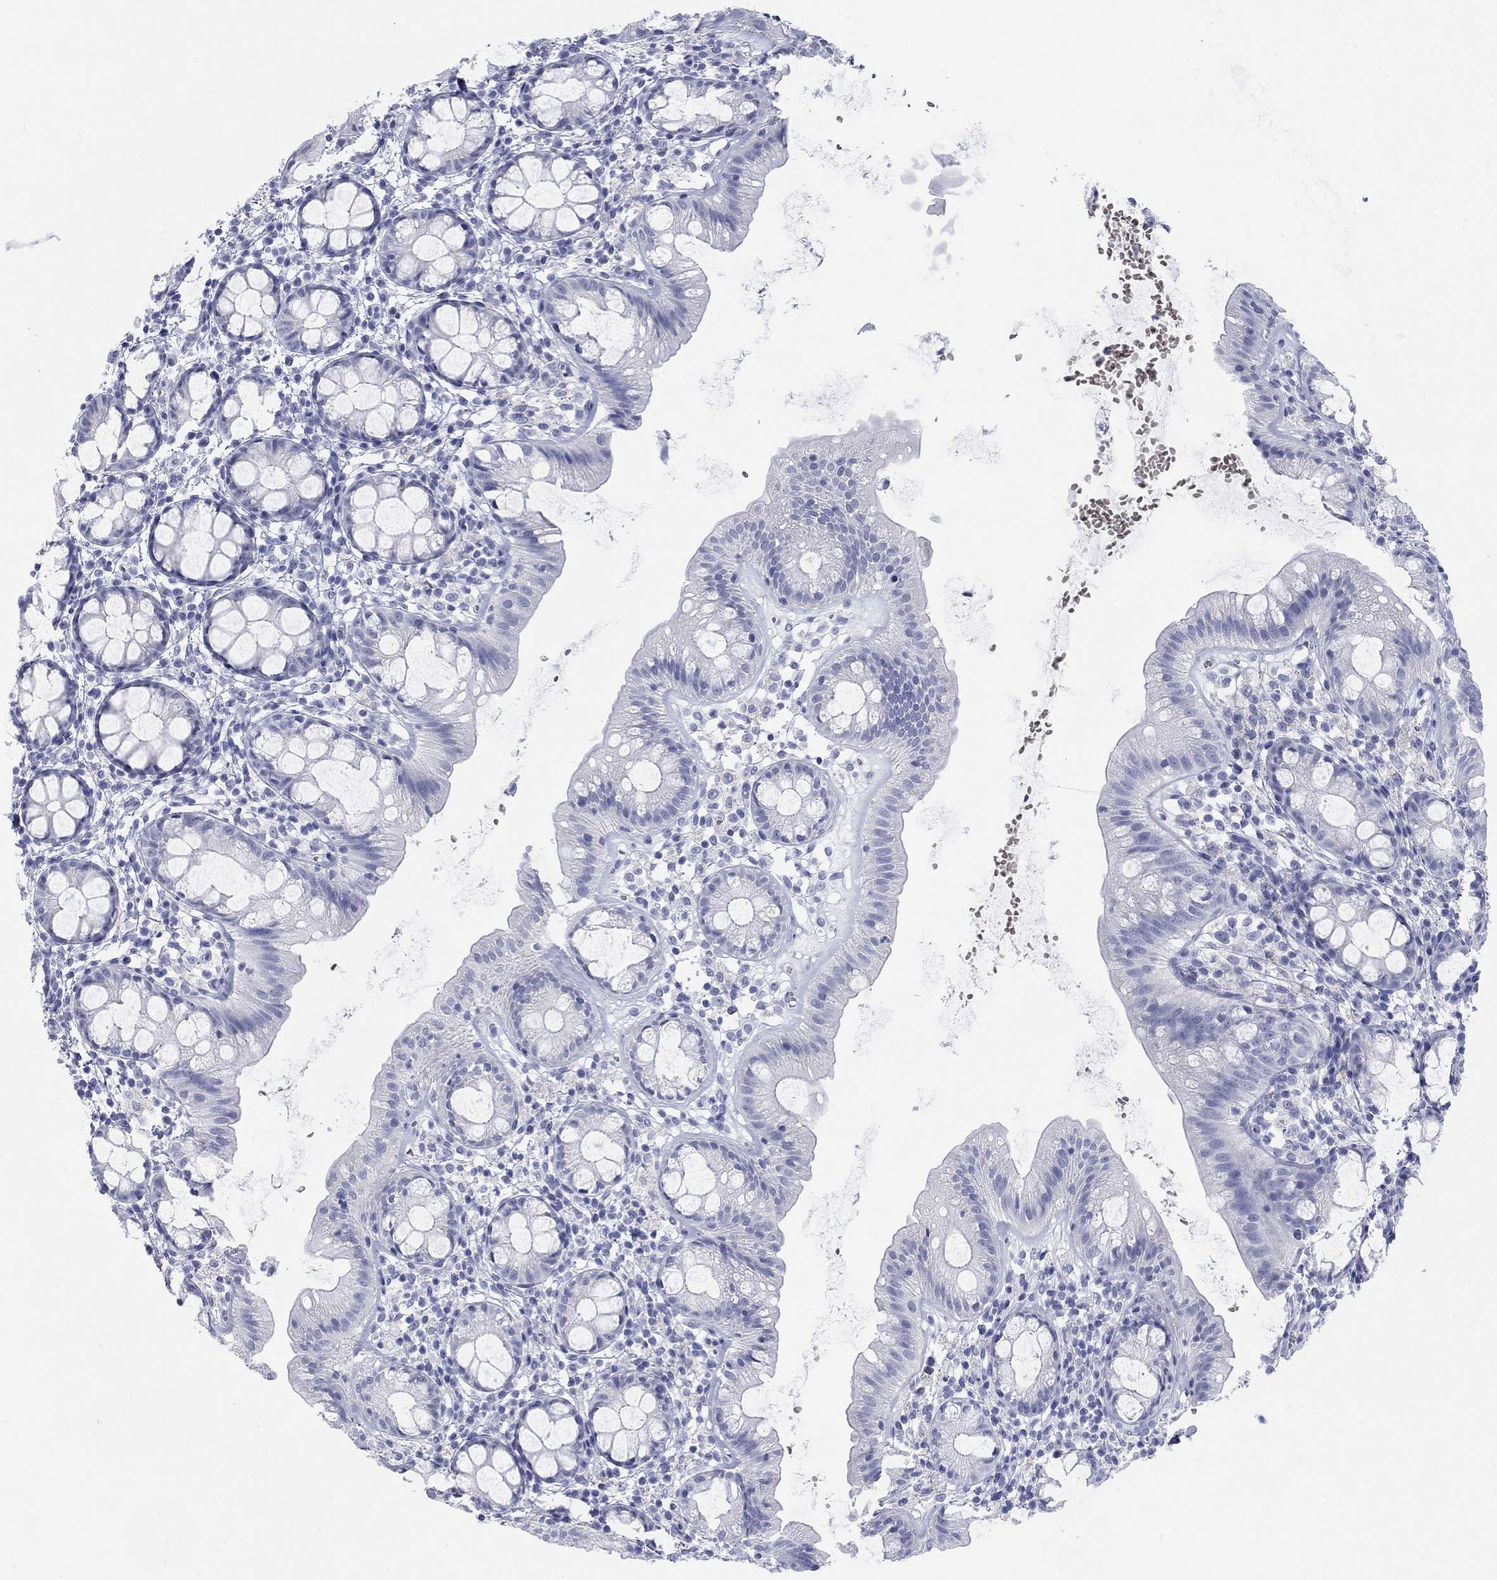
{"staining": {"intensity": "negative", "quantity": "none", "location": "none"}, "tissue": "rectum", "cell_type": "Glandular cells", "image_type": "normal", "snomed": [{"axis": "morphology", "description": "Normal tissue, NOS"}, {"axis": "topography", "description": "Rectum"}], "caption": "Immunohistochemical staining of normal rectum displays no significant staining in glandular cells.", "gene": "CALB1", "patient": {"sex": "male", "age": 57}}